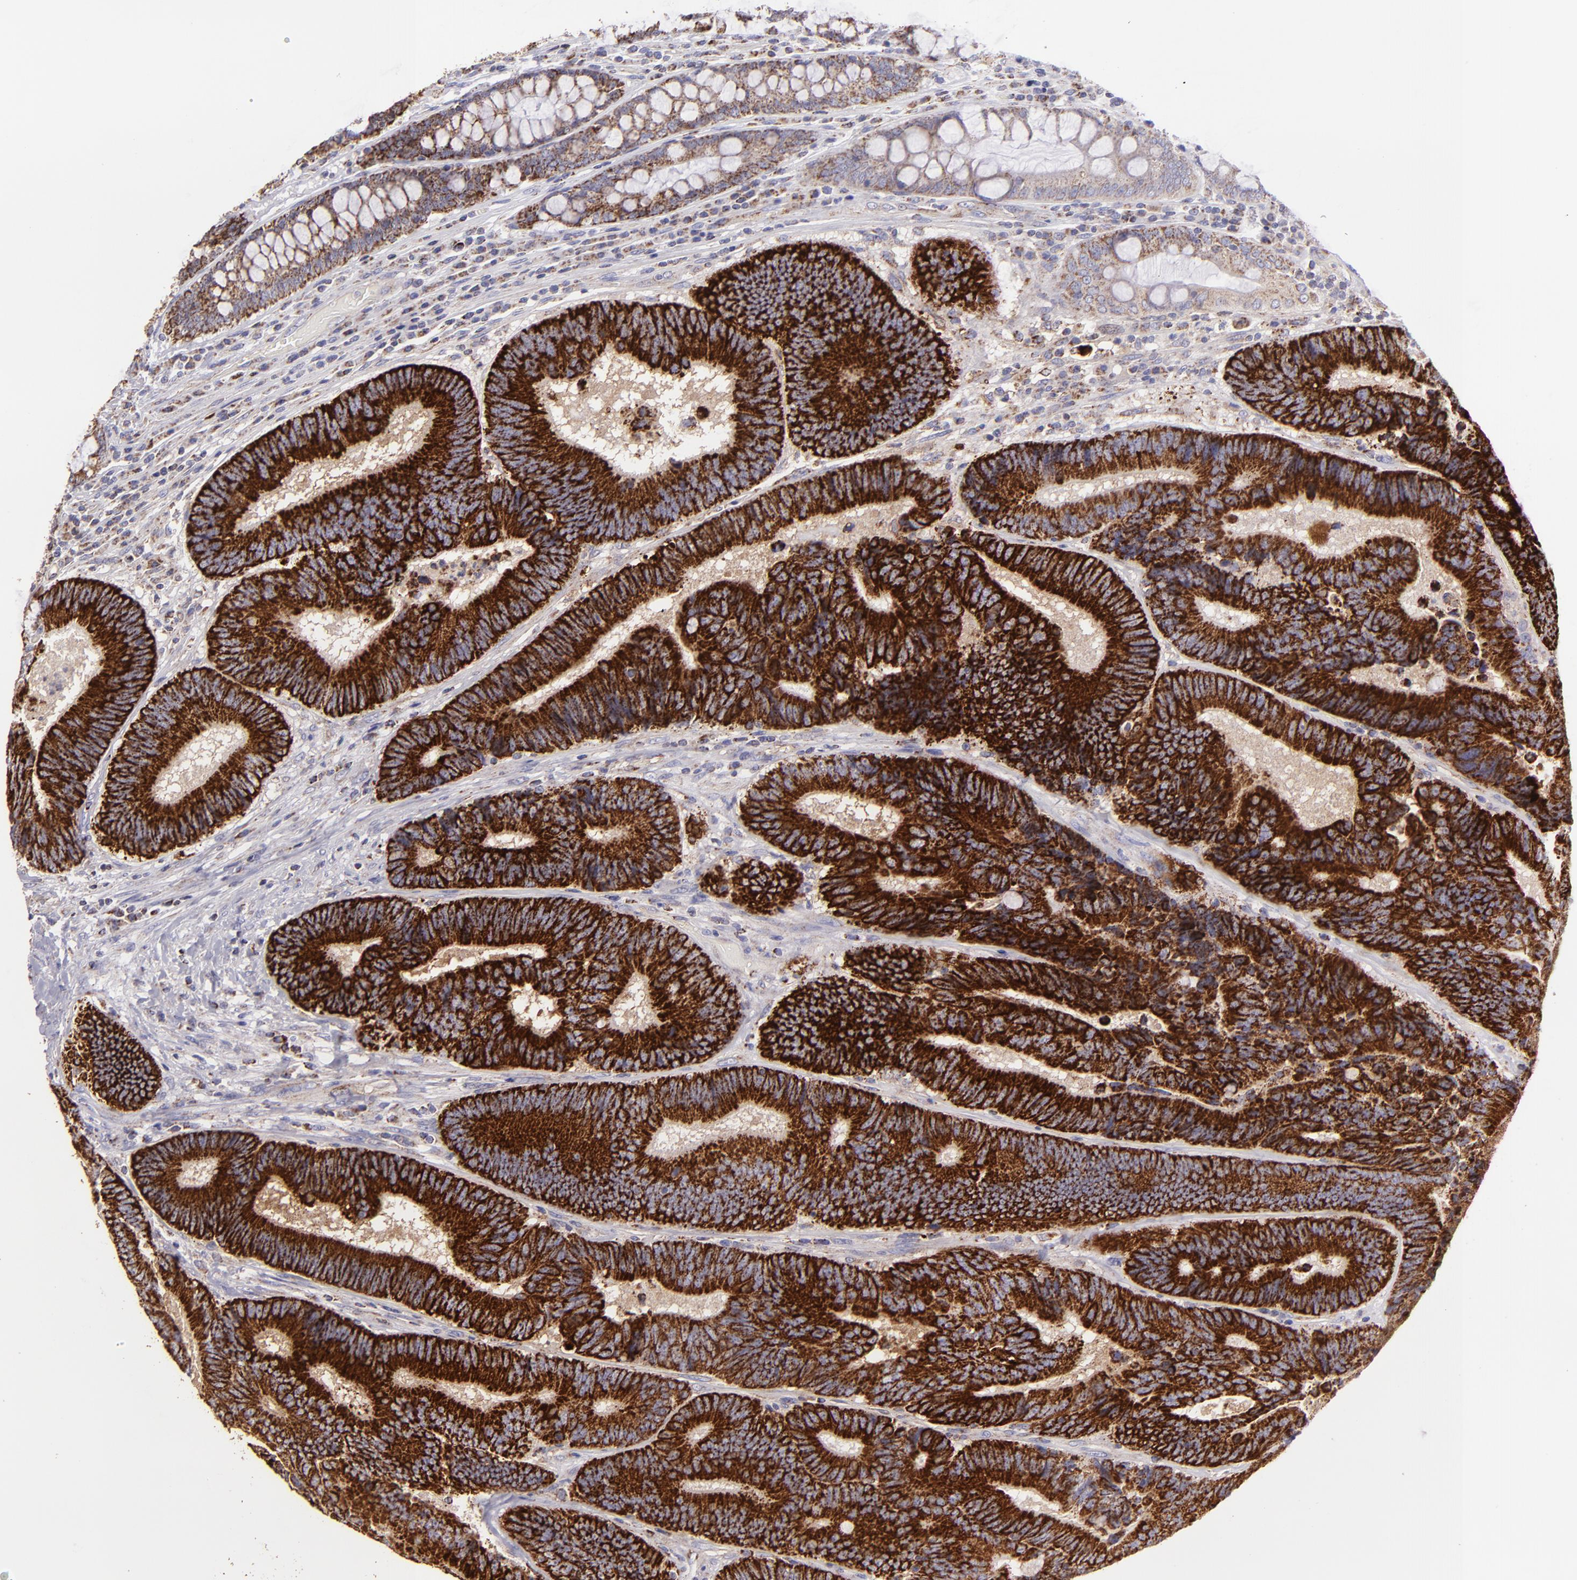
{"staining": {"intensity": "strong", "quantity": ">75%", "location": "cytoplasmic/membranous"}, "tissue": "colorectal cancer", "cell_type": "Tumor cells", "image_type": "cancer", "snomed": [{"axis": "morphology", "description": "Normal tissue, NOS"}, {"axis": "morphology", "description": "Adenocarcinoma, NOS"}, {"axis": "topography", "description": "Colon"}], "caption": "High-power microscopy captured an immunohistochemistry (IHC) histopathology image of colorectal cancer, revealing strong cytoplasmic/membranous expression in approximately >75% of tumor cells.", "gene": "HSPD1", "patient": {"sex": "female", "age": 78}}